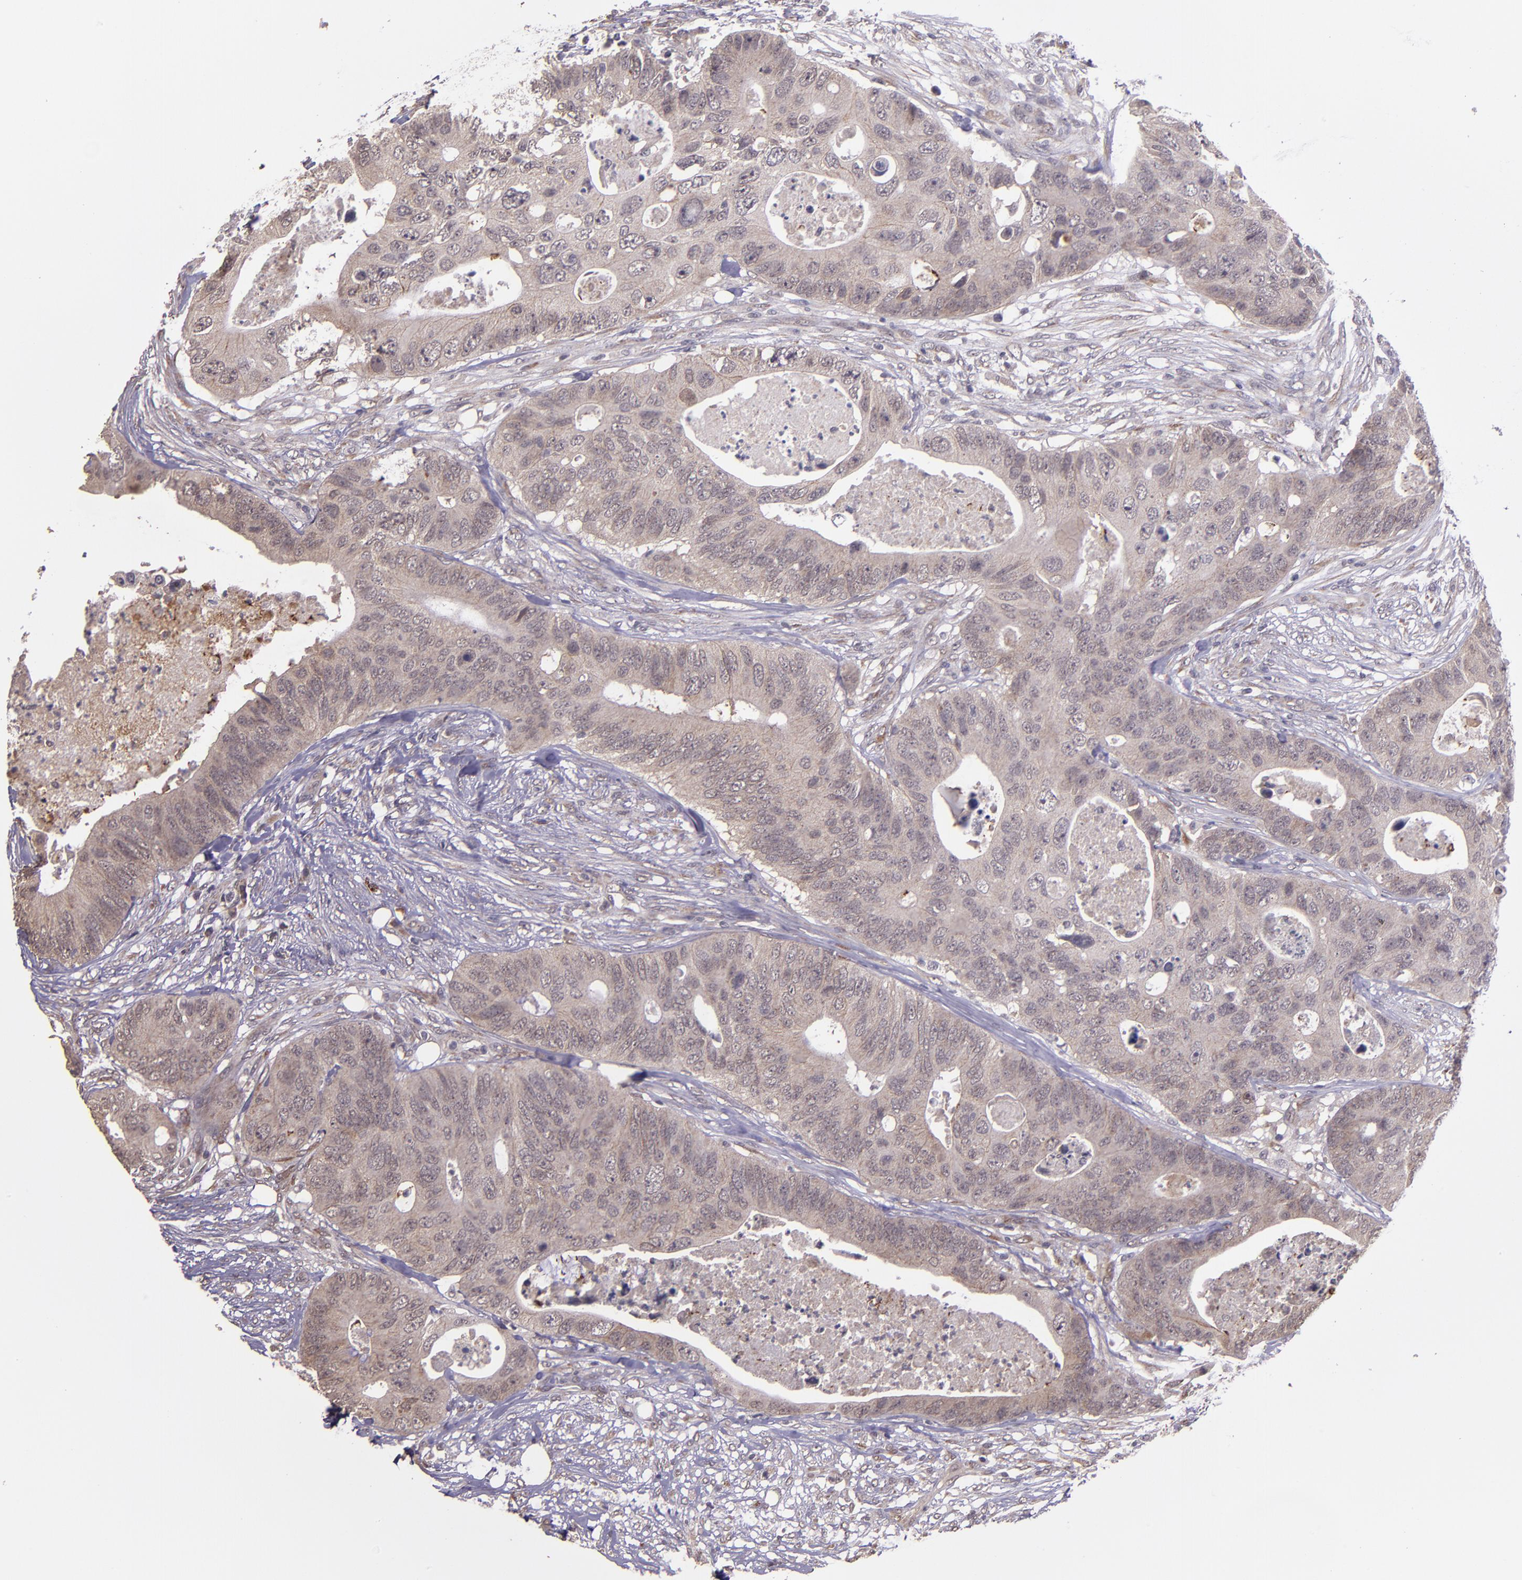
{"staining": {"intensity": "moderate", "quantity": ">75%", "location": "cytoplasmic/membranous"}, "tissue": "colorectal cancer", "cell_type": "Tumor cells", "image_type": "cancer", "snomed": [{"axis": "morphology", "description": "Adenocarcinoma, NOS"}, {"axis": "topography", "description": "Colon"}], "caption": "Moderate cytoplasmic/membranous protein staining is identified in about >75% of tumor cells in colorectal cancer (adenocarcinoma).", "gene": "TAF7L", "patient": {"sex": "male", "age": 71}}